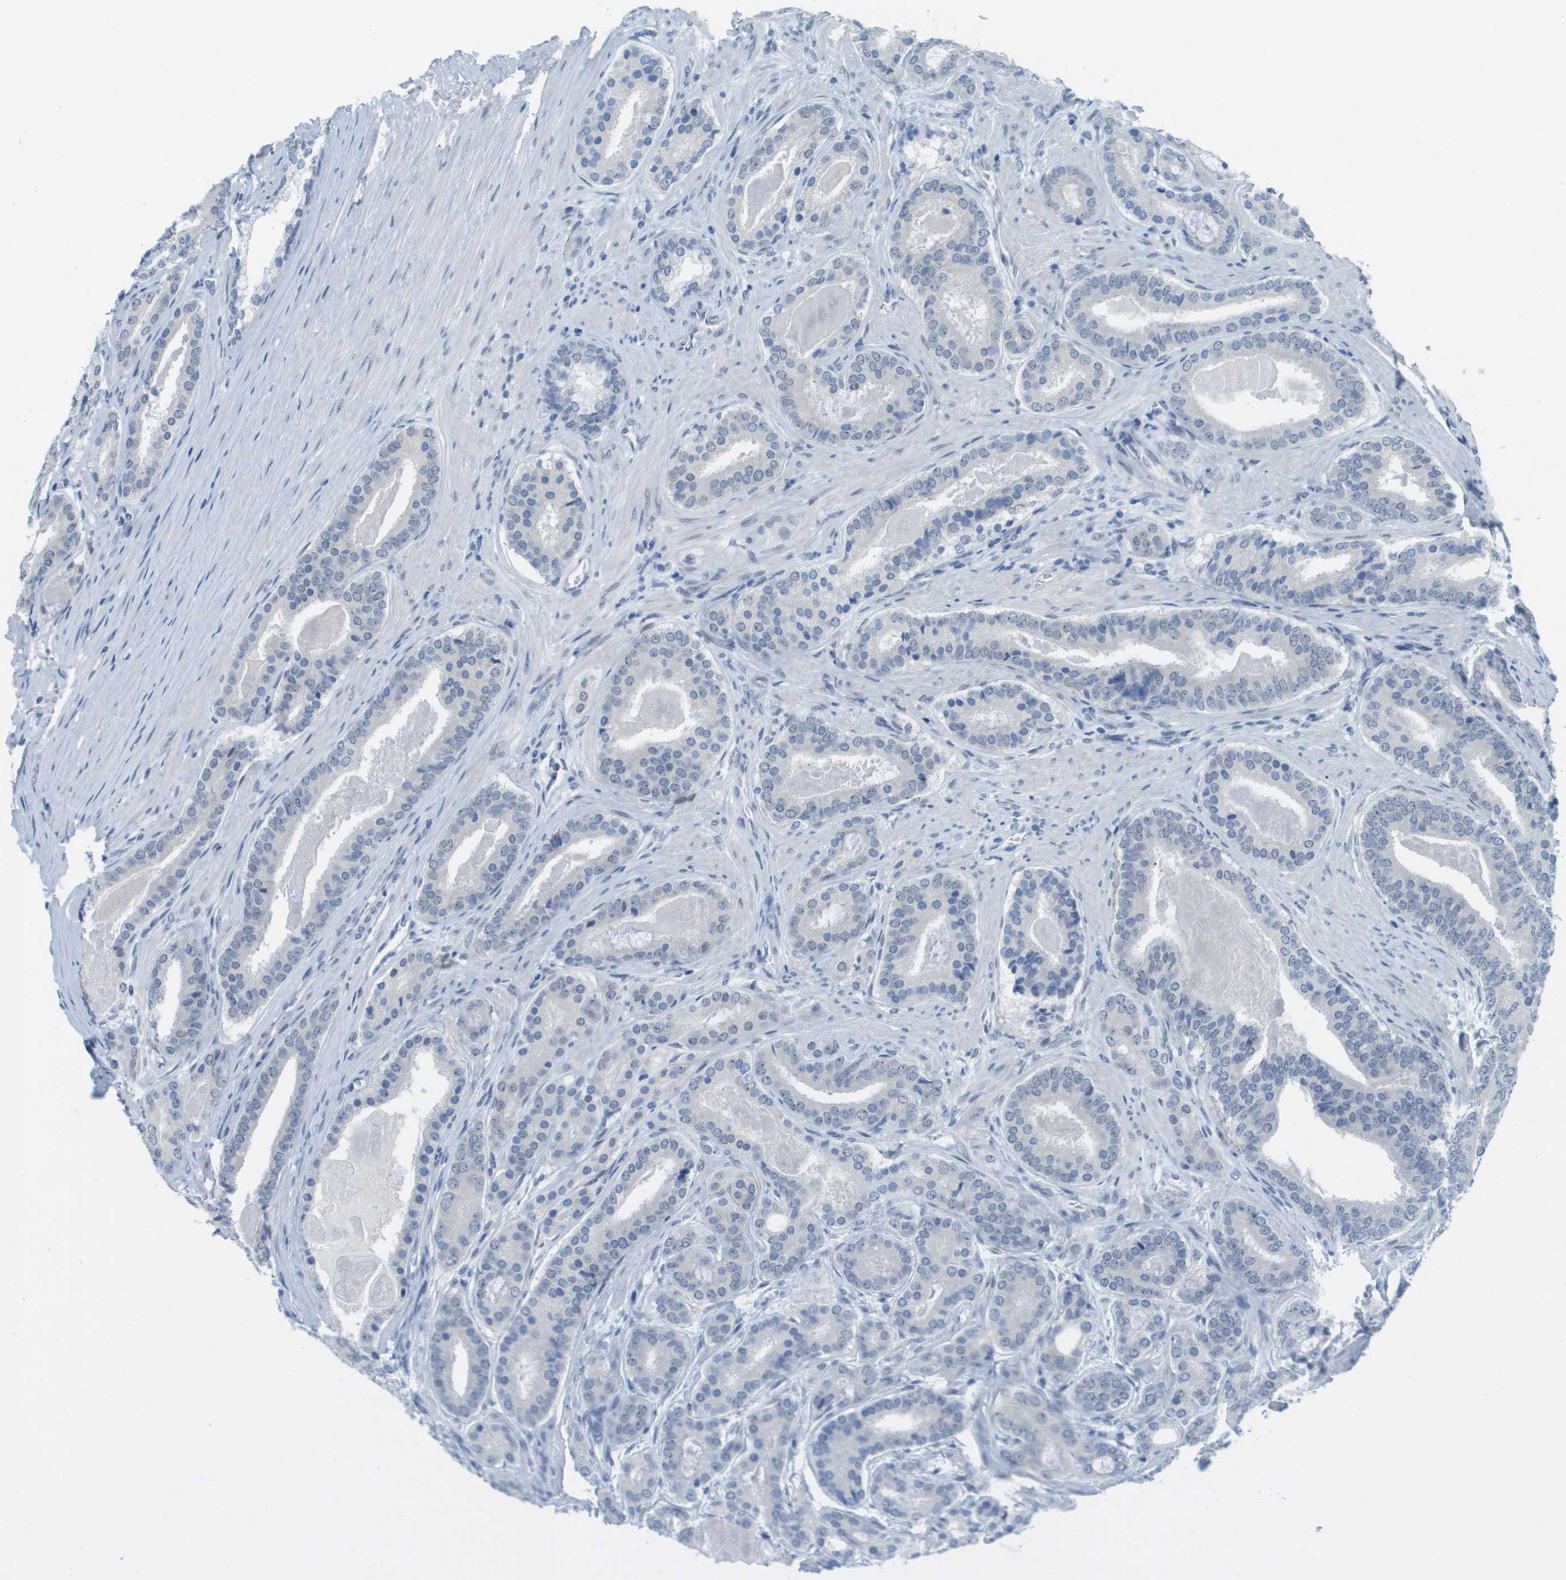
{"staining": {"intensity": "negative", "quantity": "none", "location": "none"}, "tissue": "prostate cancer", "cell_type": "Tumor cells", "image_type": "cancer", "snomed": [{"axis": "morphology", "description": "Adenocarcinoma, High grade"}, {"axis": "topography", "description": "Prostate"}], "caption": "Tumor cells show no significant positivity in prostate cancer (high-grade adenocarcinoma). (Immunohistochemistry, brightfield microscopy, high magnification).", "gene": "ARID1B", "patient": {"sex": "male", "age": 60}}